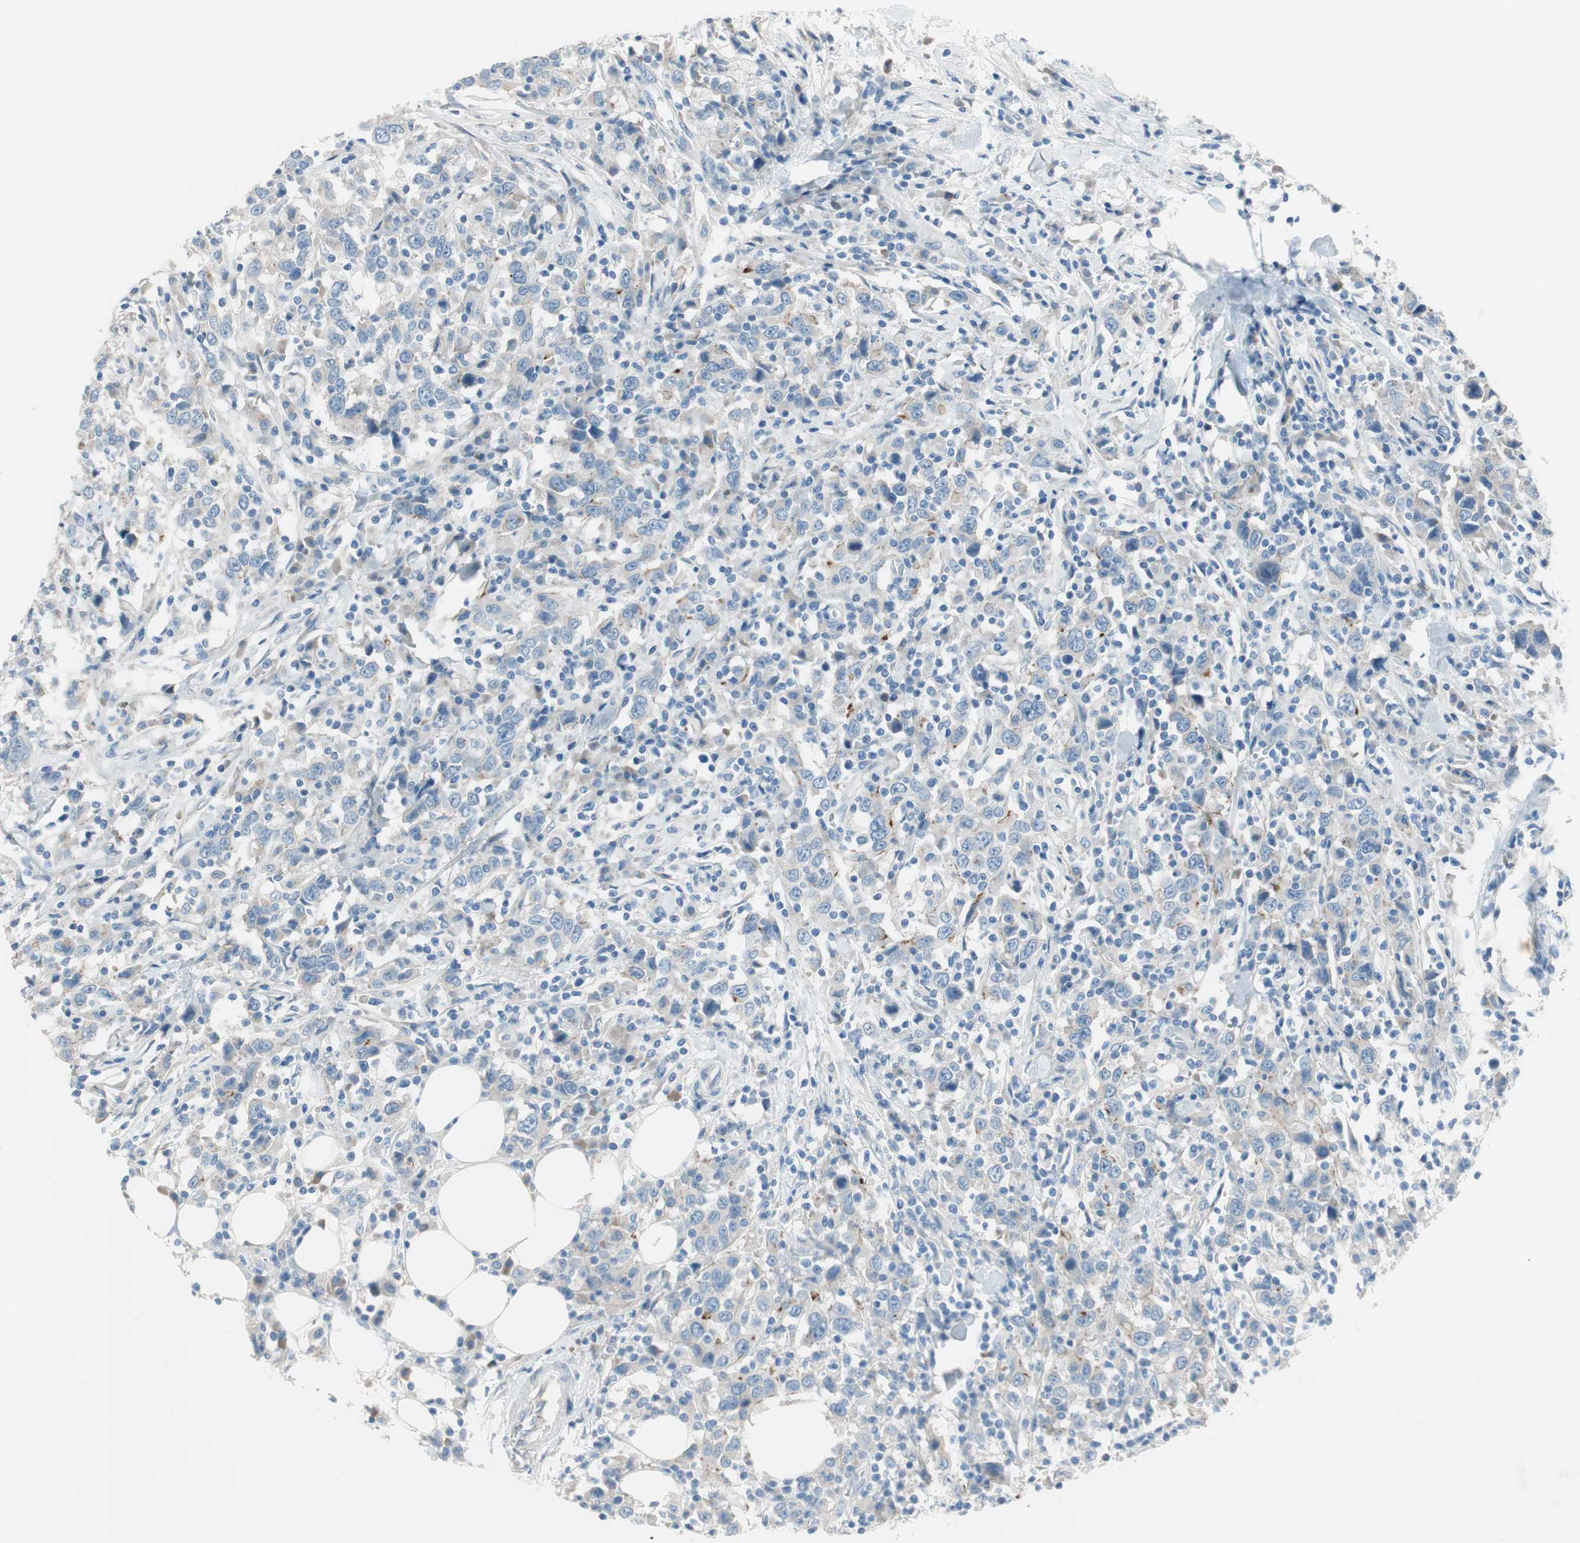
{"staining": {"intensity": "negative", "quantity": "none", "location": "none"}, "tissue": "urothelial cancer", "cell_type": "Tumor cells", "image_type": "cancer", "snomed": [{"axis": "morphology", "description": "Urothelial carcinoma, High grade"}, {"axis": "topography", "description": "Urinary bladder"}], "caption": "Immunohistochemical staining of human urothelial carcinoma (high-grade) demonstrates no significant positivity in tumor cells.", "gene": "PRRG4", "patient": {"sex": "male", "age": 61}}